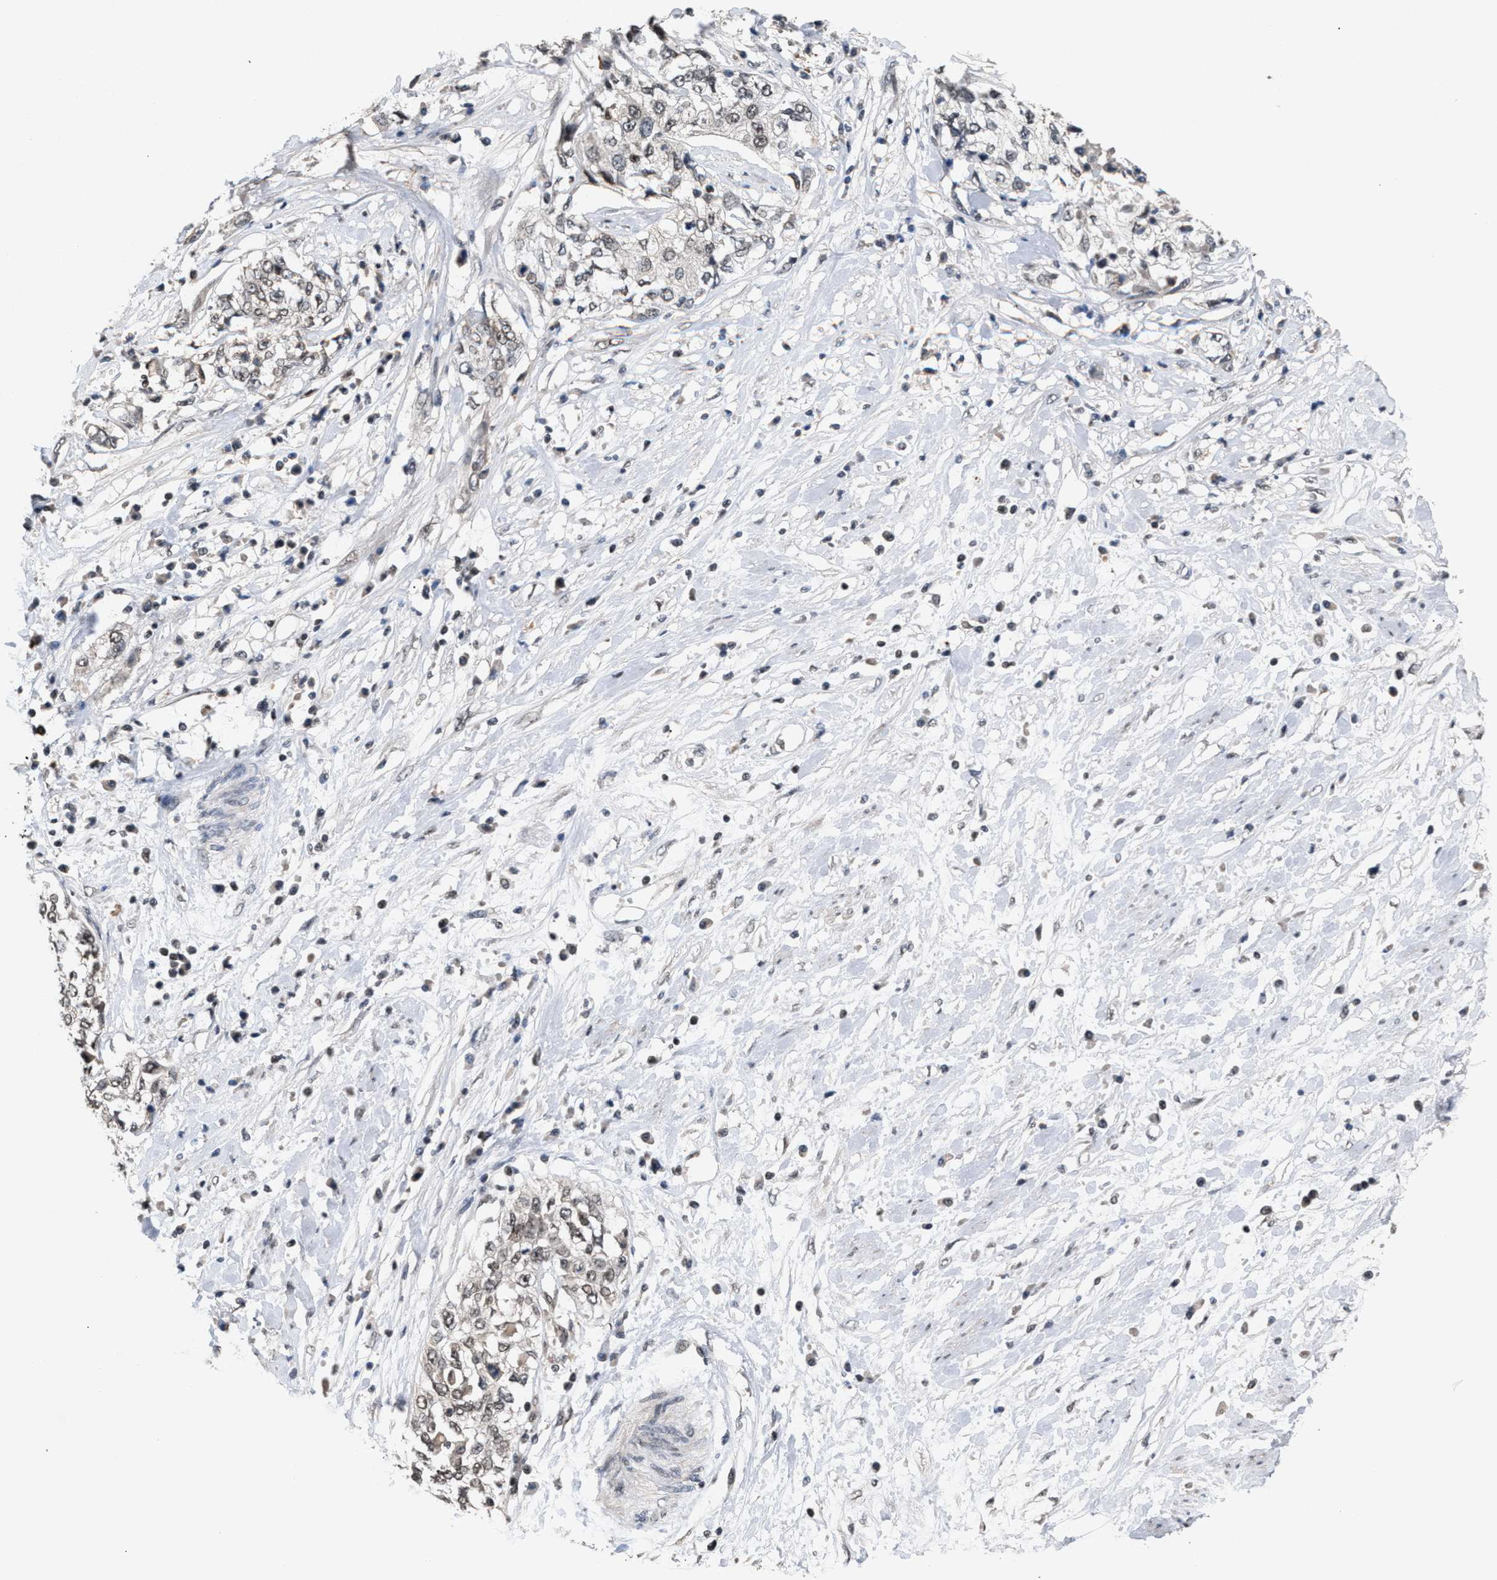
{"staining": {"intensity": "weak", "quantity": "<25%", "location": "nuclear"}, "tissue": "cervical cancer", "cell_type": "Tumor cells", "image_type": "cancer", "snomed": [{"axis": "morphology", "description": "Squamous cell carcinoma, NOS"}, {"axis": "topography", "description": "Cervix"}], "caption": "There is no significant staining in tumor cells of cervical squamous cell carcinoma. (DAB (3,3'-diaminobenzidine) immunohistochemistry with hematoxylin counter stain).", "gene": "C9orf78", "patient": {"sex": "female", "age": 57}}